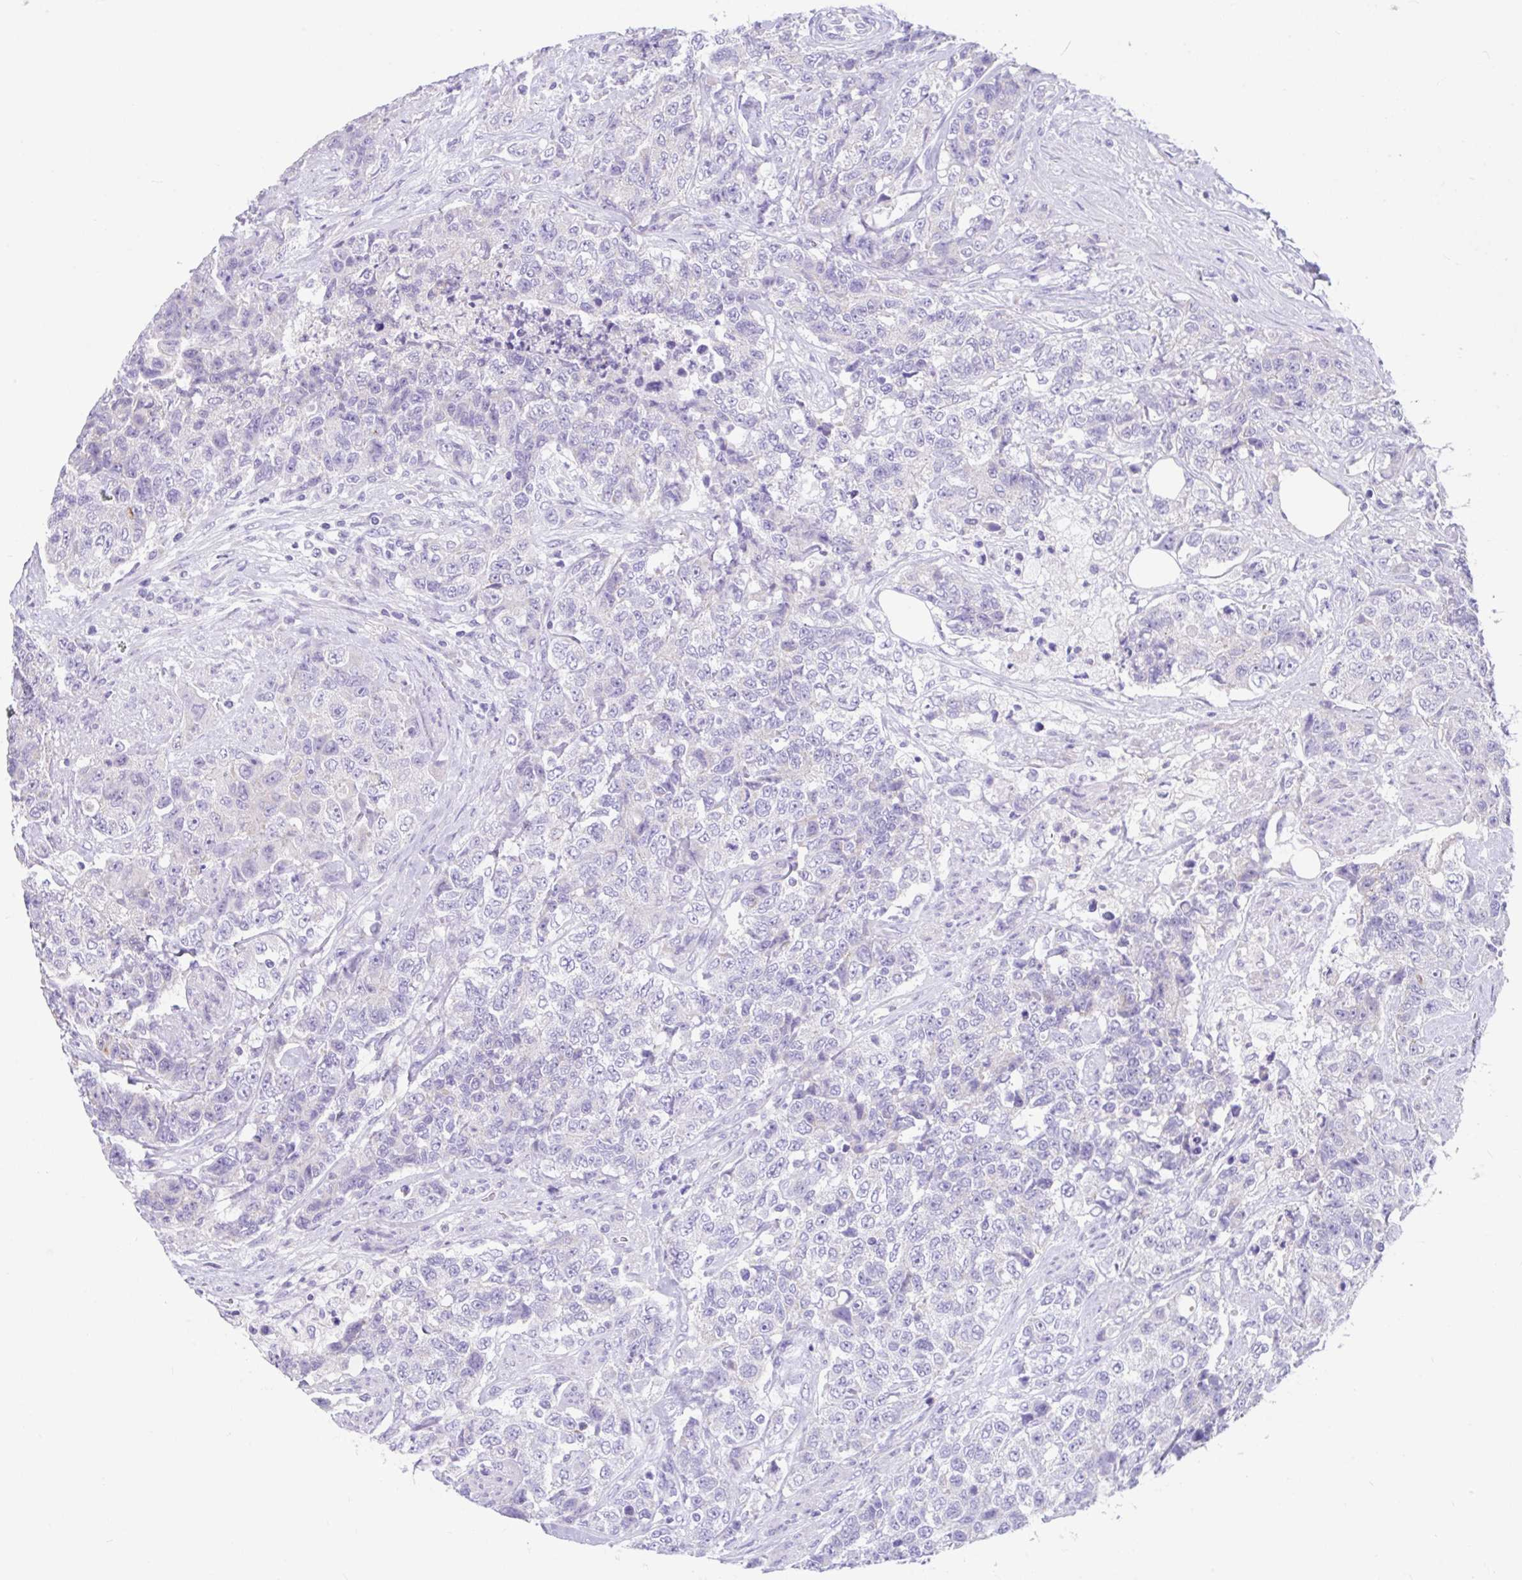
{"staining": {"intensity": "negative", "quantity": "none", "location": "none"}, "tissue": "urothelial cancer", "cell_type": "Tumor cells", "image_type": "cancer", "snomed": [{"axis": "morphology", "description": "Urothelial carcinoma, High grade"}, {"axis": "topography", "description": "Urinary bladder"}], "caption": "DAB (3,3'-diaminobenzidine) immunohistochemical staining of human urothelial carcinoma (high-grade) shows no significant expression in tumor cells. (Brightfield microscopy of DAB immunohistochemistry at high magnification).", "gene": "CCSAP", "patient": {"sex": "female", "age": 78}}